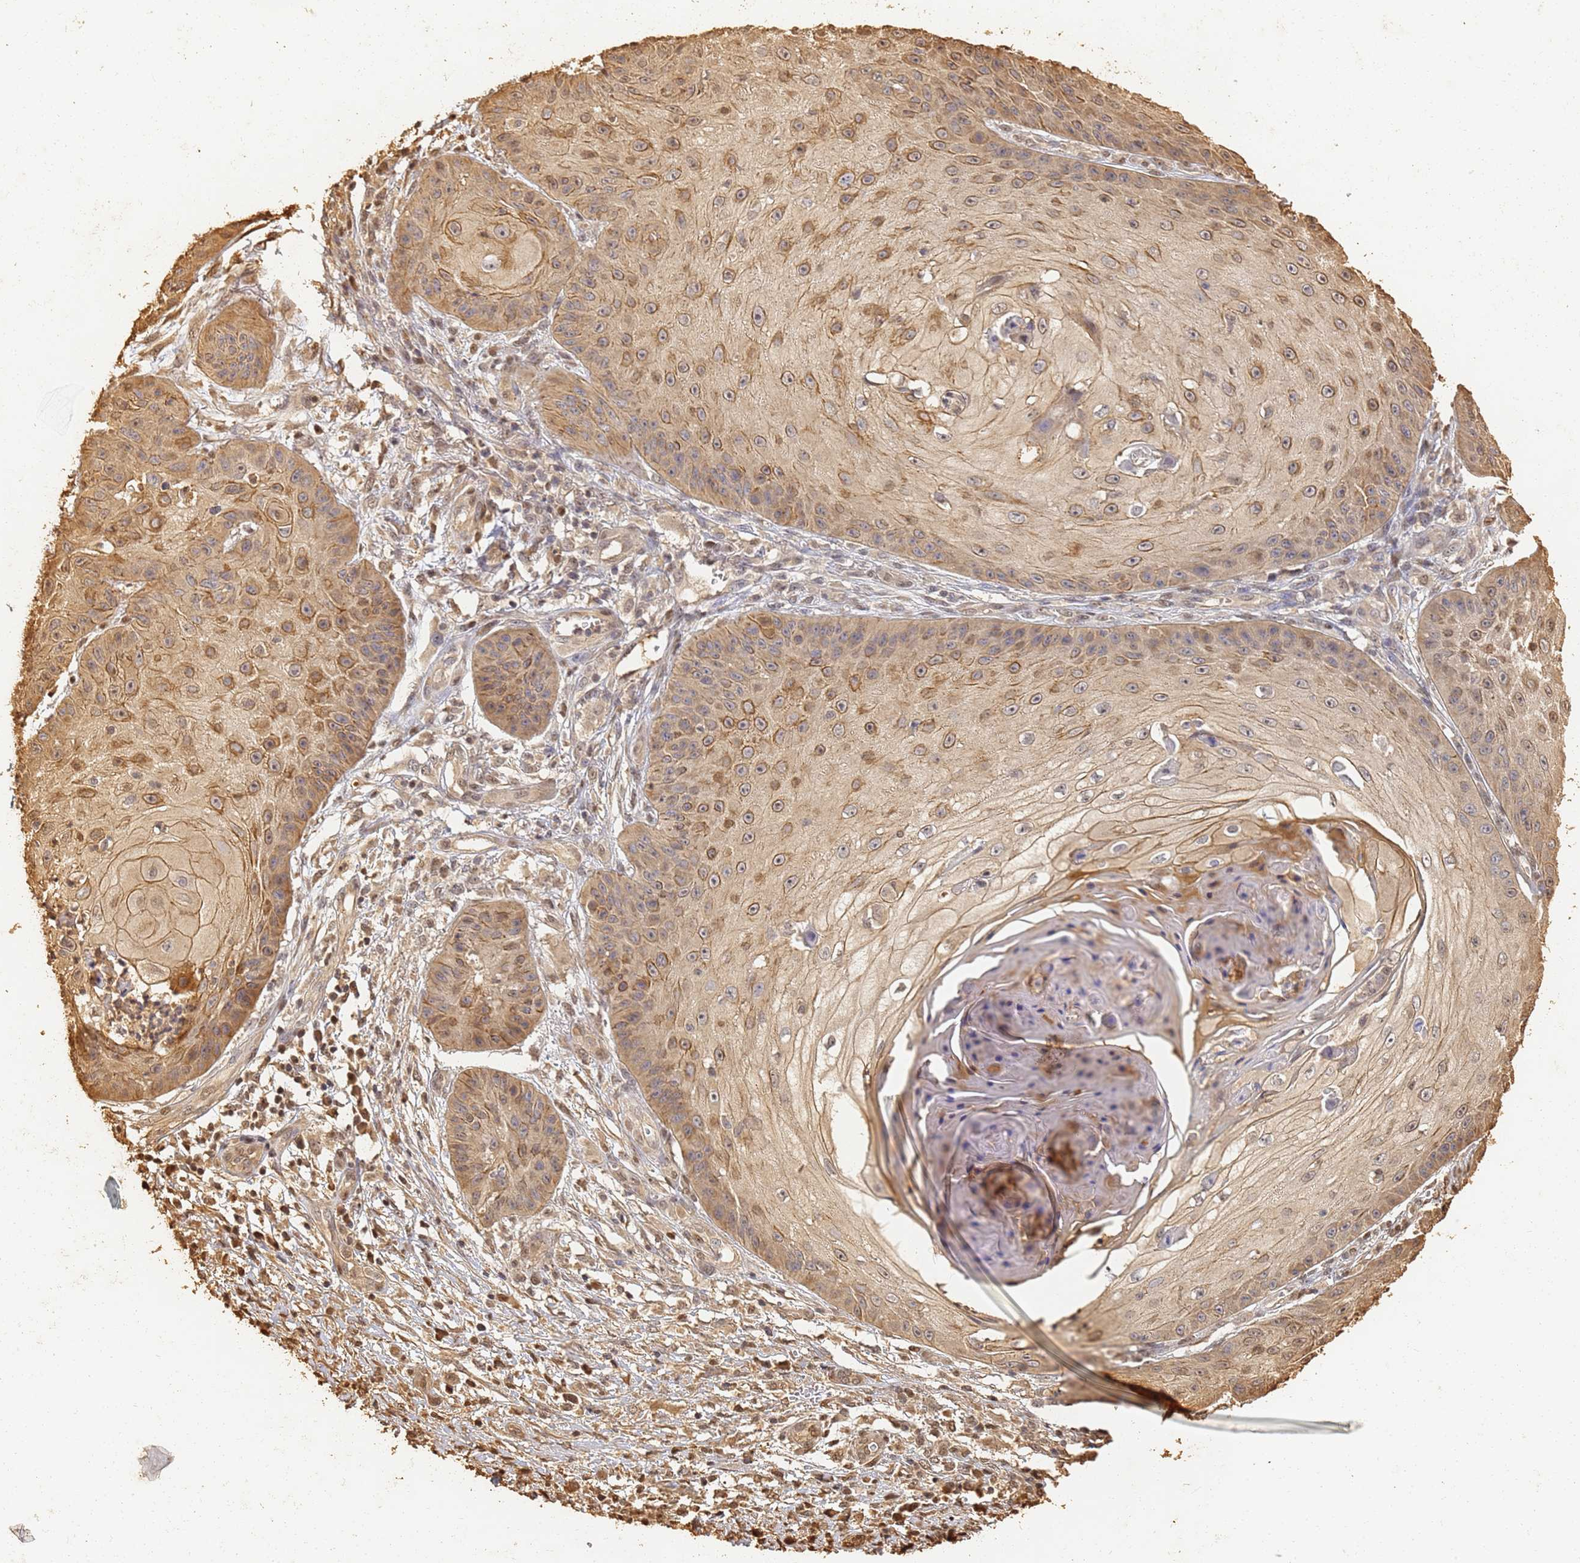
{"staining": {"intensity": "moderate", "quantity": "25%-75%", "location": "cytoplasmic/membranous"}, "tissue": "skin cancer", "cell_type": "Tumor cells", "image_type": "cancer", "snomed": [{"axis": "morphology", "description": "Squamous cell carcinoma, NOS"}, {"axis": "topography", "description": "Skin"}], "caption": "Protein expression analysis of human skin cancer reveals moderate cytoplasmic/membranous expression in about 25%-75% of tumor cells. Using DAB (3,3'-diaminobenzidine) (brown) and hematoxylin (blue) stains, captured at high magnification using brightfield microscopy.", "gene": "JAK2", "patient": {"sex": "male", "age": 70}}